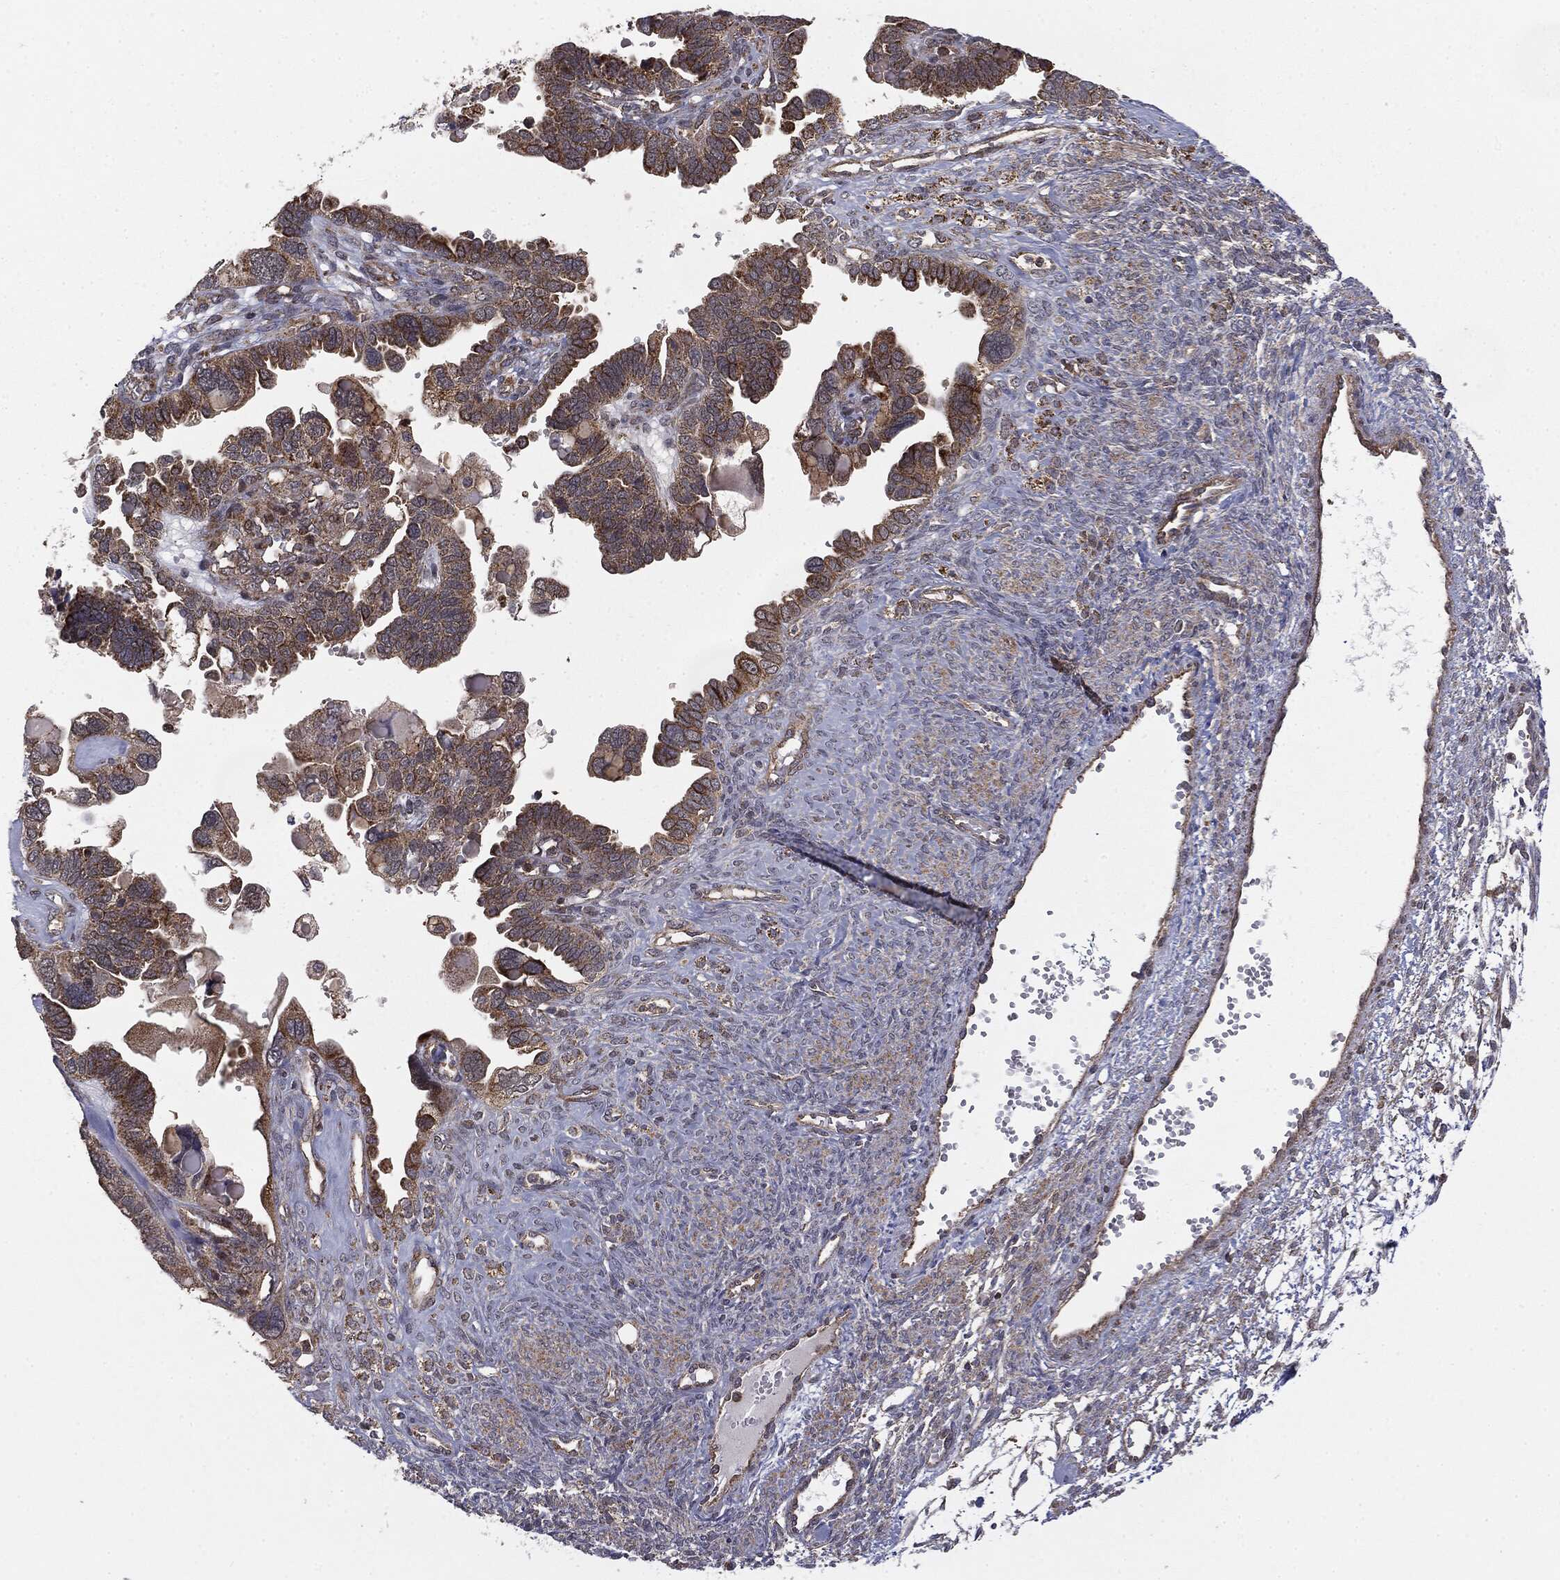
{"staining": {"intensity": "moderate", "quantity": ">75%", "location": "cytoplasmic/membranous"}, "tissue": "ovarian cancer", "cell_type": "Tumor cells", "image_type": "cancer", "snomed": [{"axis": "morphology", "description": "Cystadenocarcinoma, serous, NOS"}, {"axis": "topography", "description": "Ovary"}], "caption": "A high-resolution histopathology image shows IHC staining of ovarian cancer, which demonstrates moderate cytoplasmic/membranous positivity in about >75% of tumor cells. (DAB (3,3'-diaminobenzidine) IHC with brightfield microscopy, high magnification).", "gene": "MTOR", "patient": {"sex": "female", "age": 51}}